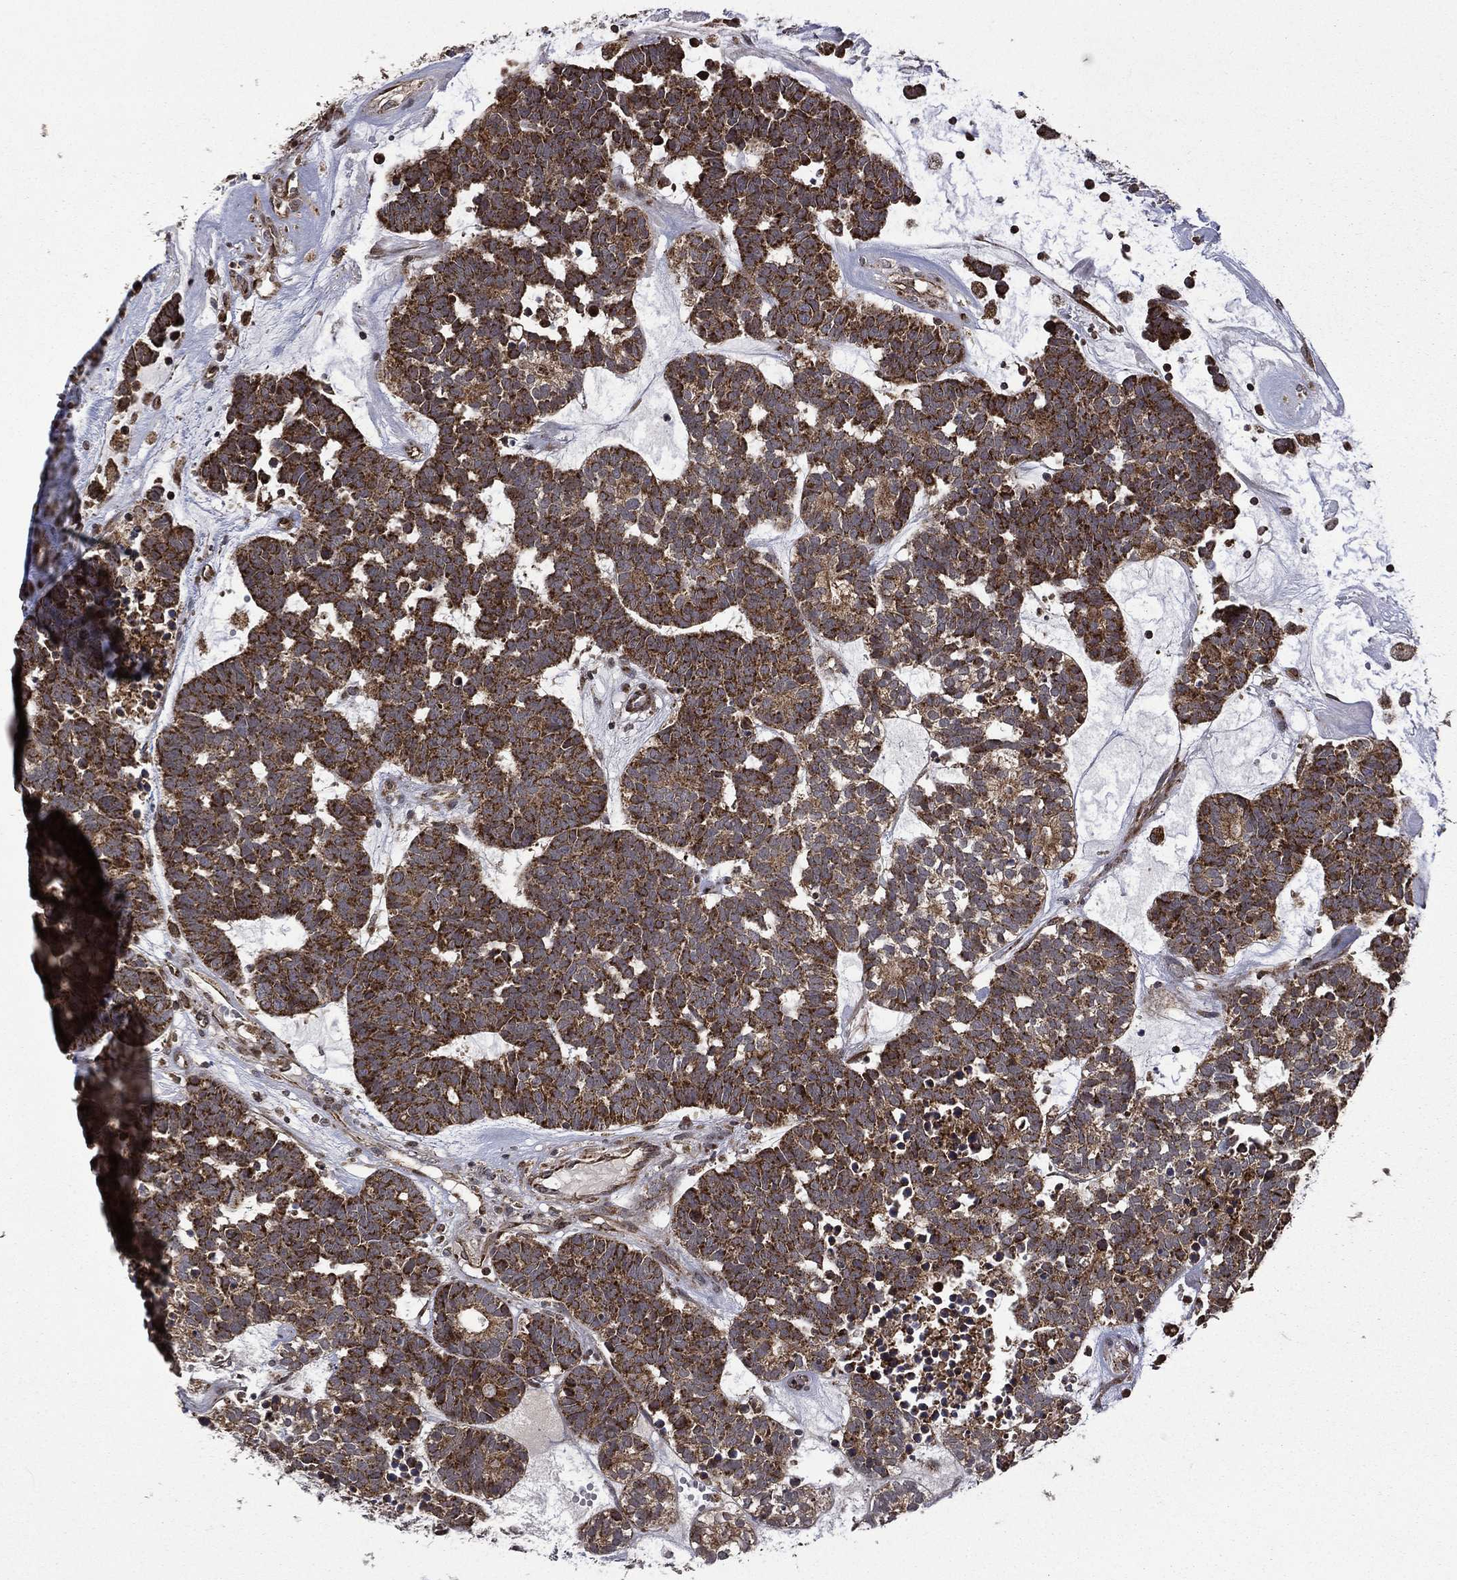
{"staining": {"intensity": "strong", "quantity": ">75%", "location": "cytoplasmic/membranous"}, "tissue": "head and neck cancer", "cell_type": "Tumor cells", "image_type": "cancer", "snomed": [{"axis": "morphology", "description": "Adenocarcinoma, NOS"}, {"axis": "topography", "description": "Head-Neck"}], "caption": "Adenocarcinoma (head and neck) stained with a brown dye reveals strong cytoplasmic/membranous positive expression in approximately >75% of tumor cells.", "gene": "GIMAP6", "patient": {"sex": "female", "age": 81}}